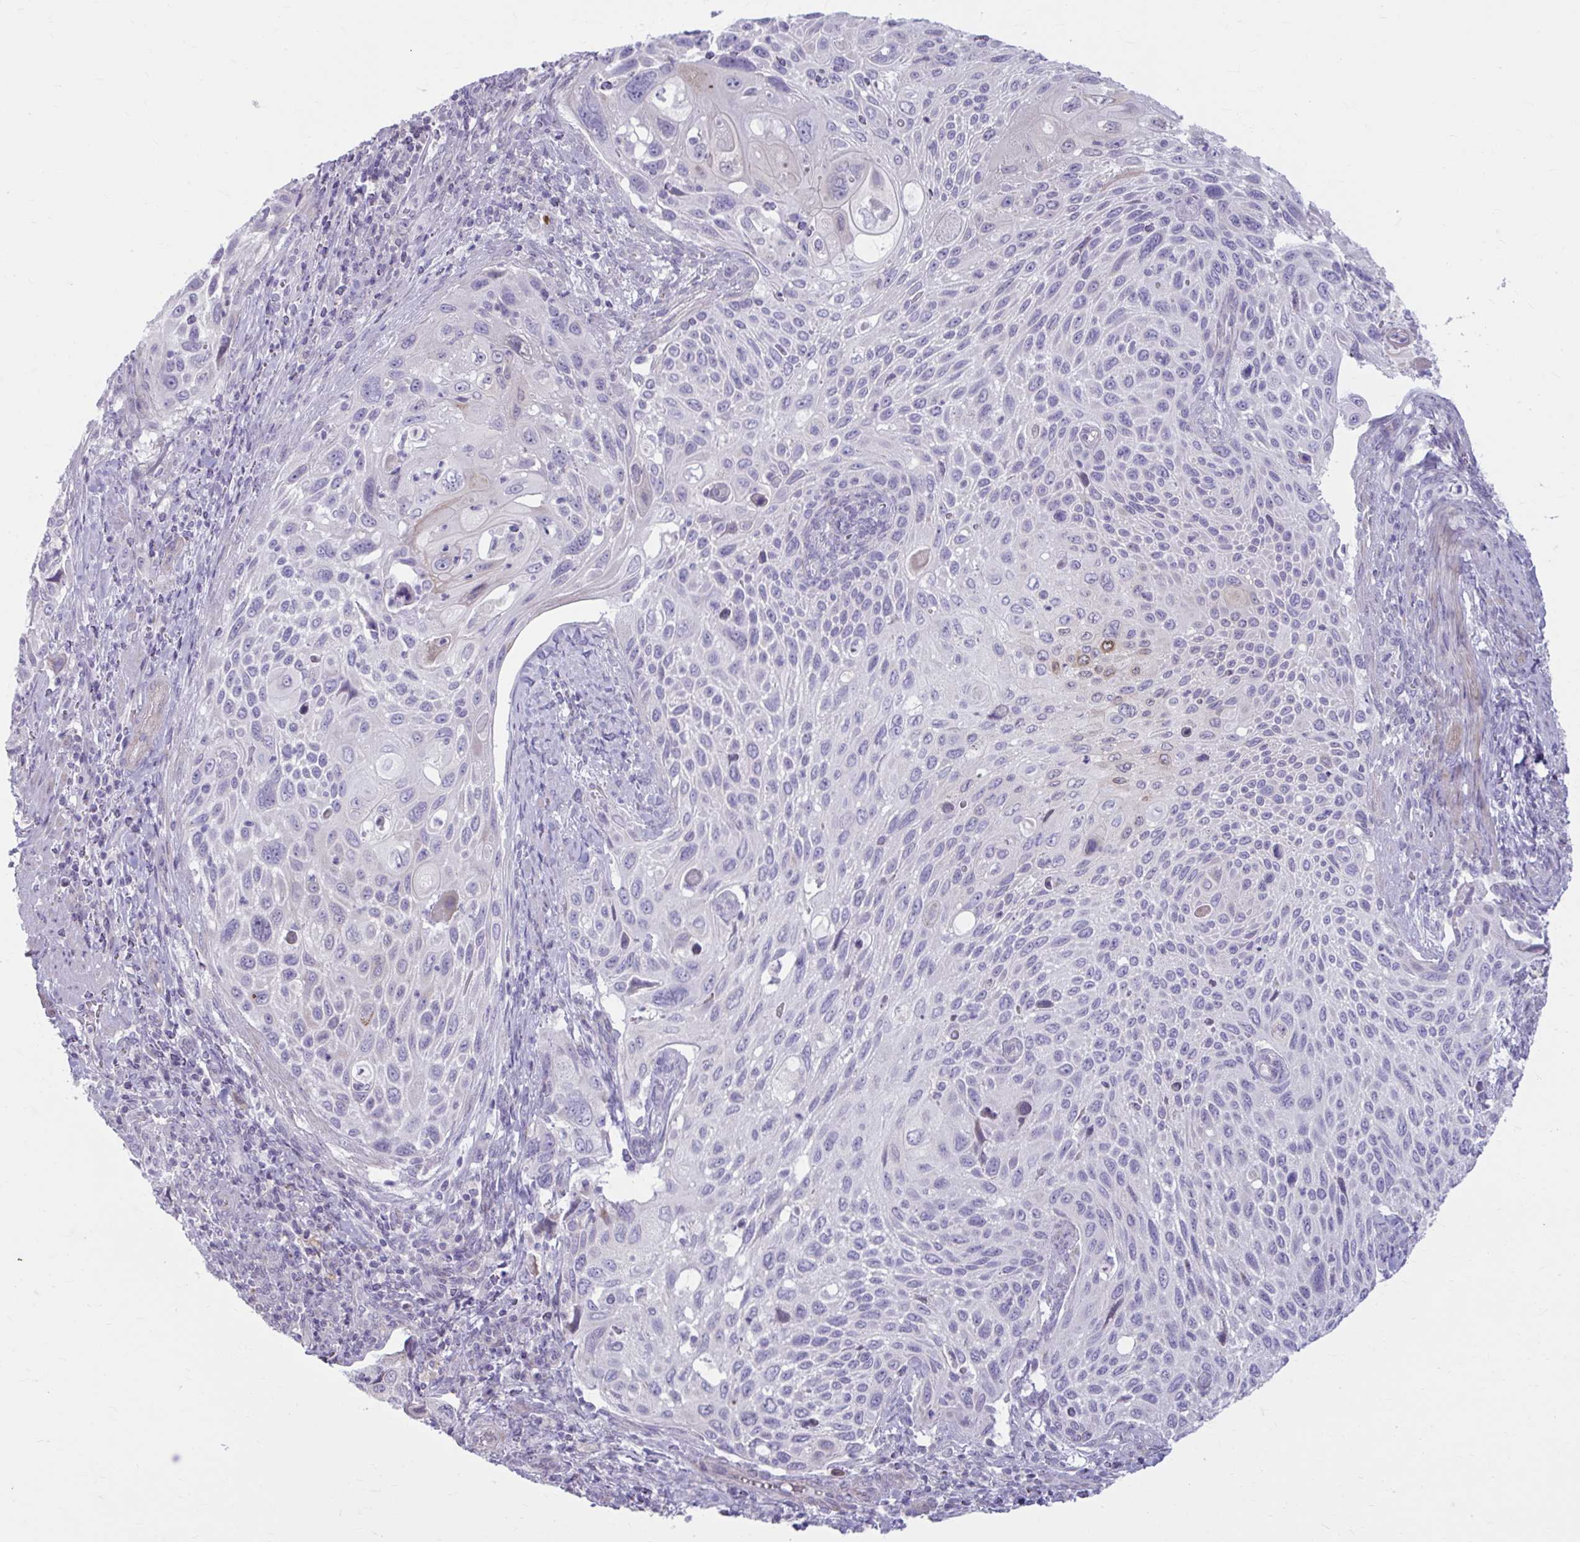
{"staining": {"intensity": "negative", "quantity": "none", "location": "none"}, "tissue": "cervical cancer", "cell_type": "Tumor cells", "image_type": "cancer", "snomed": [{"axis": "morphology", "description": "Squamous cell carcinoma, NOS"}, {"axis": "topography", "description": "Cervix"}], "caption": "The histopathology image demonstrates no staining of tumor cells in squamous cell carcinoma (cervical).", "gene": "MSMO1", "patient": {"sex": "female", "age": 70}}